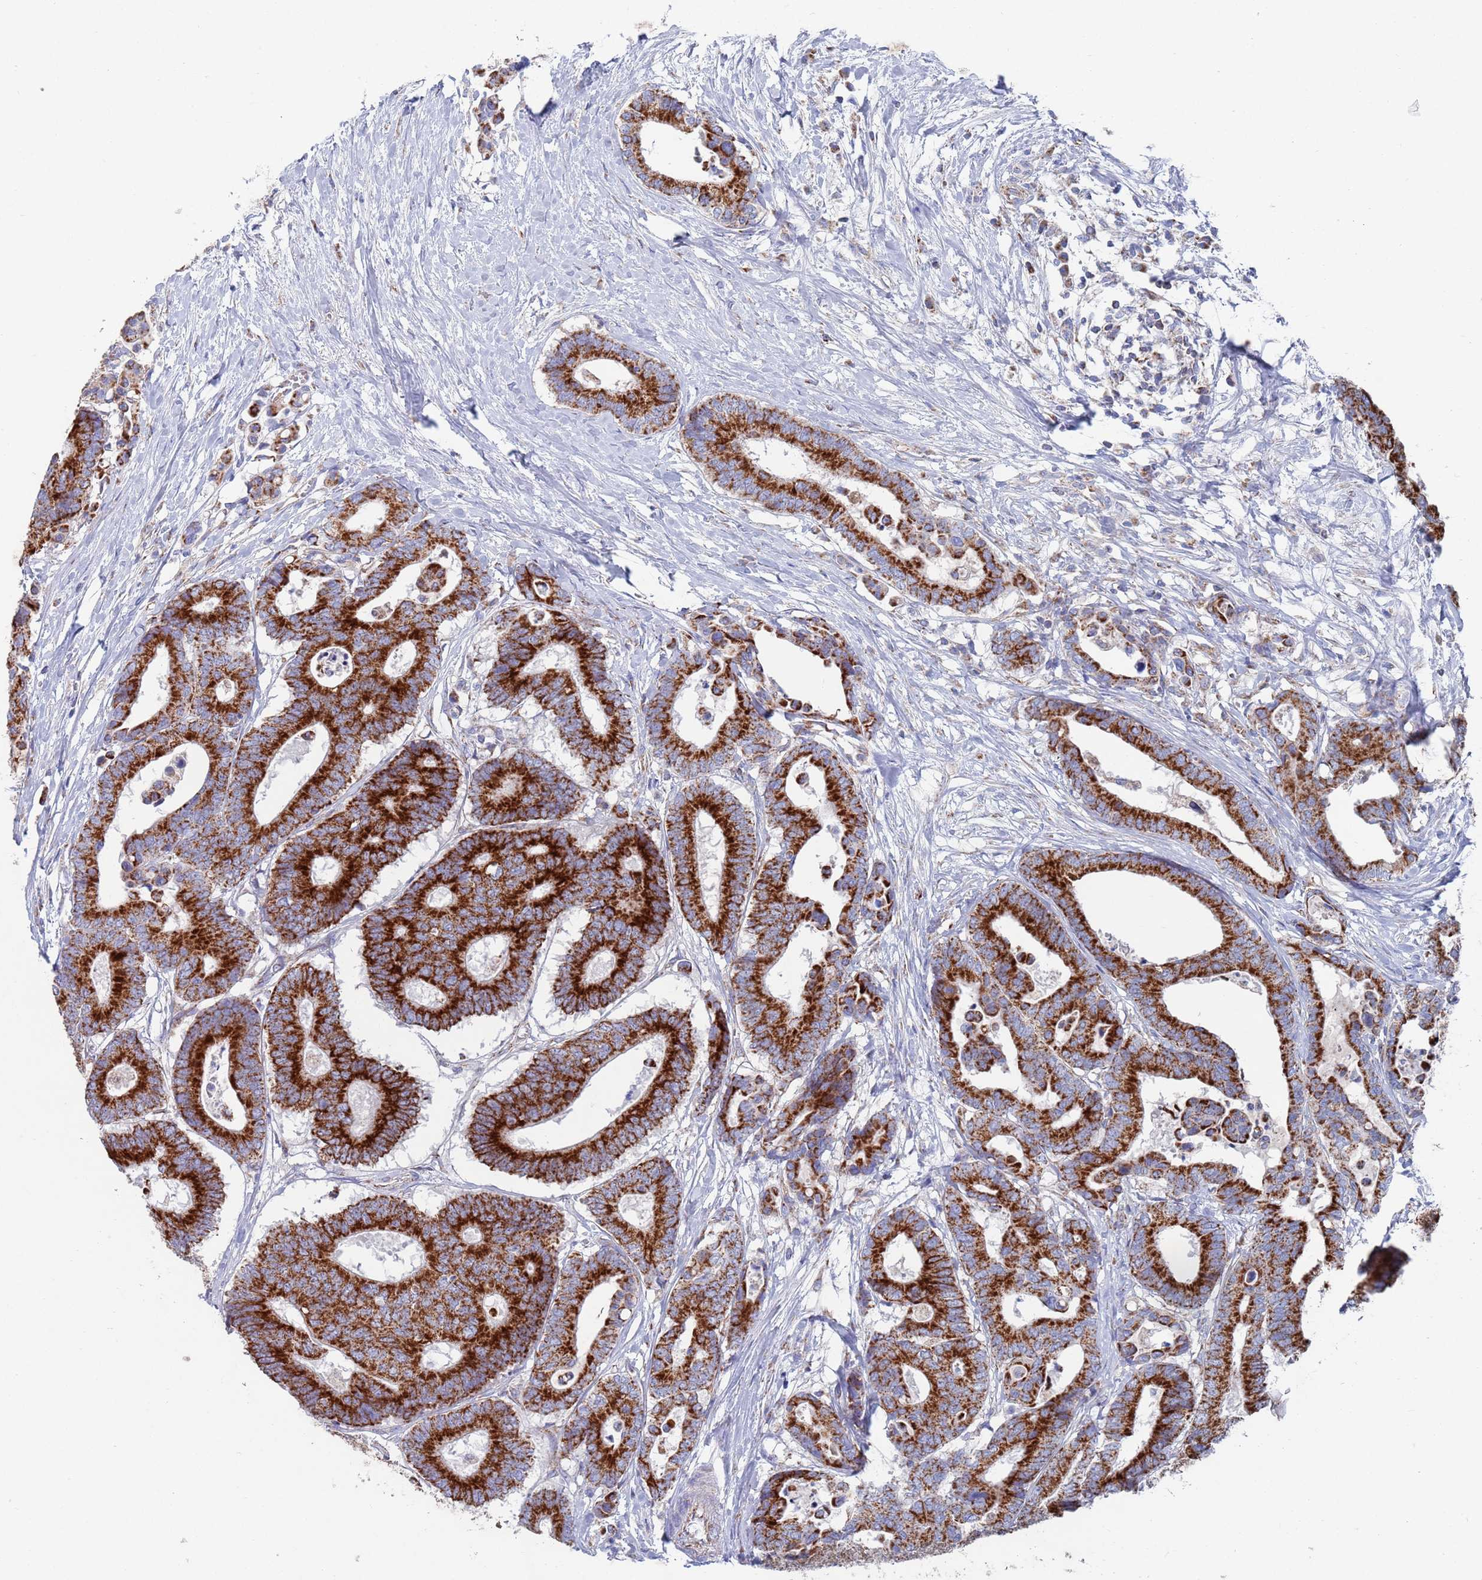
{"staining": {"intensity": "strong", "quantity": ">75%", "location": "cytoplasmic/membranous"}, "tissue": "colorectal cancer", "cell_type": "Tumor cells", "image_type": "cancer", "snomed": [{"axis": "morphology", "description": "Normal tissue, NOS"}, {"axis": "morphology", "description": "Adenocarcinoma, NOS"}, {"axis": "topography", "description": "Colon"}], "caption": "Colorectal cancer (adenocarcinoma) tissue reveals strong cytoplasmic/membranous staining in approximately >75% of tumor cells, visualized by immunohistochemistry.", "gene": "MRPL22", "patient": {"sex": "male", "age": 82}}